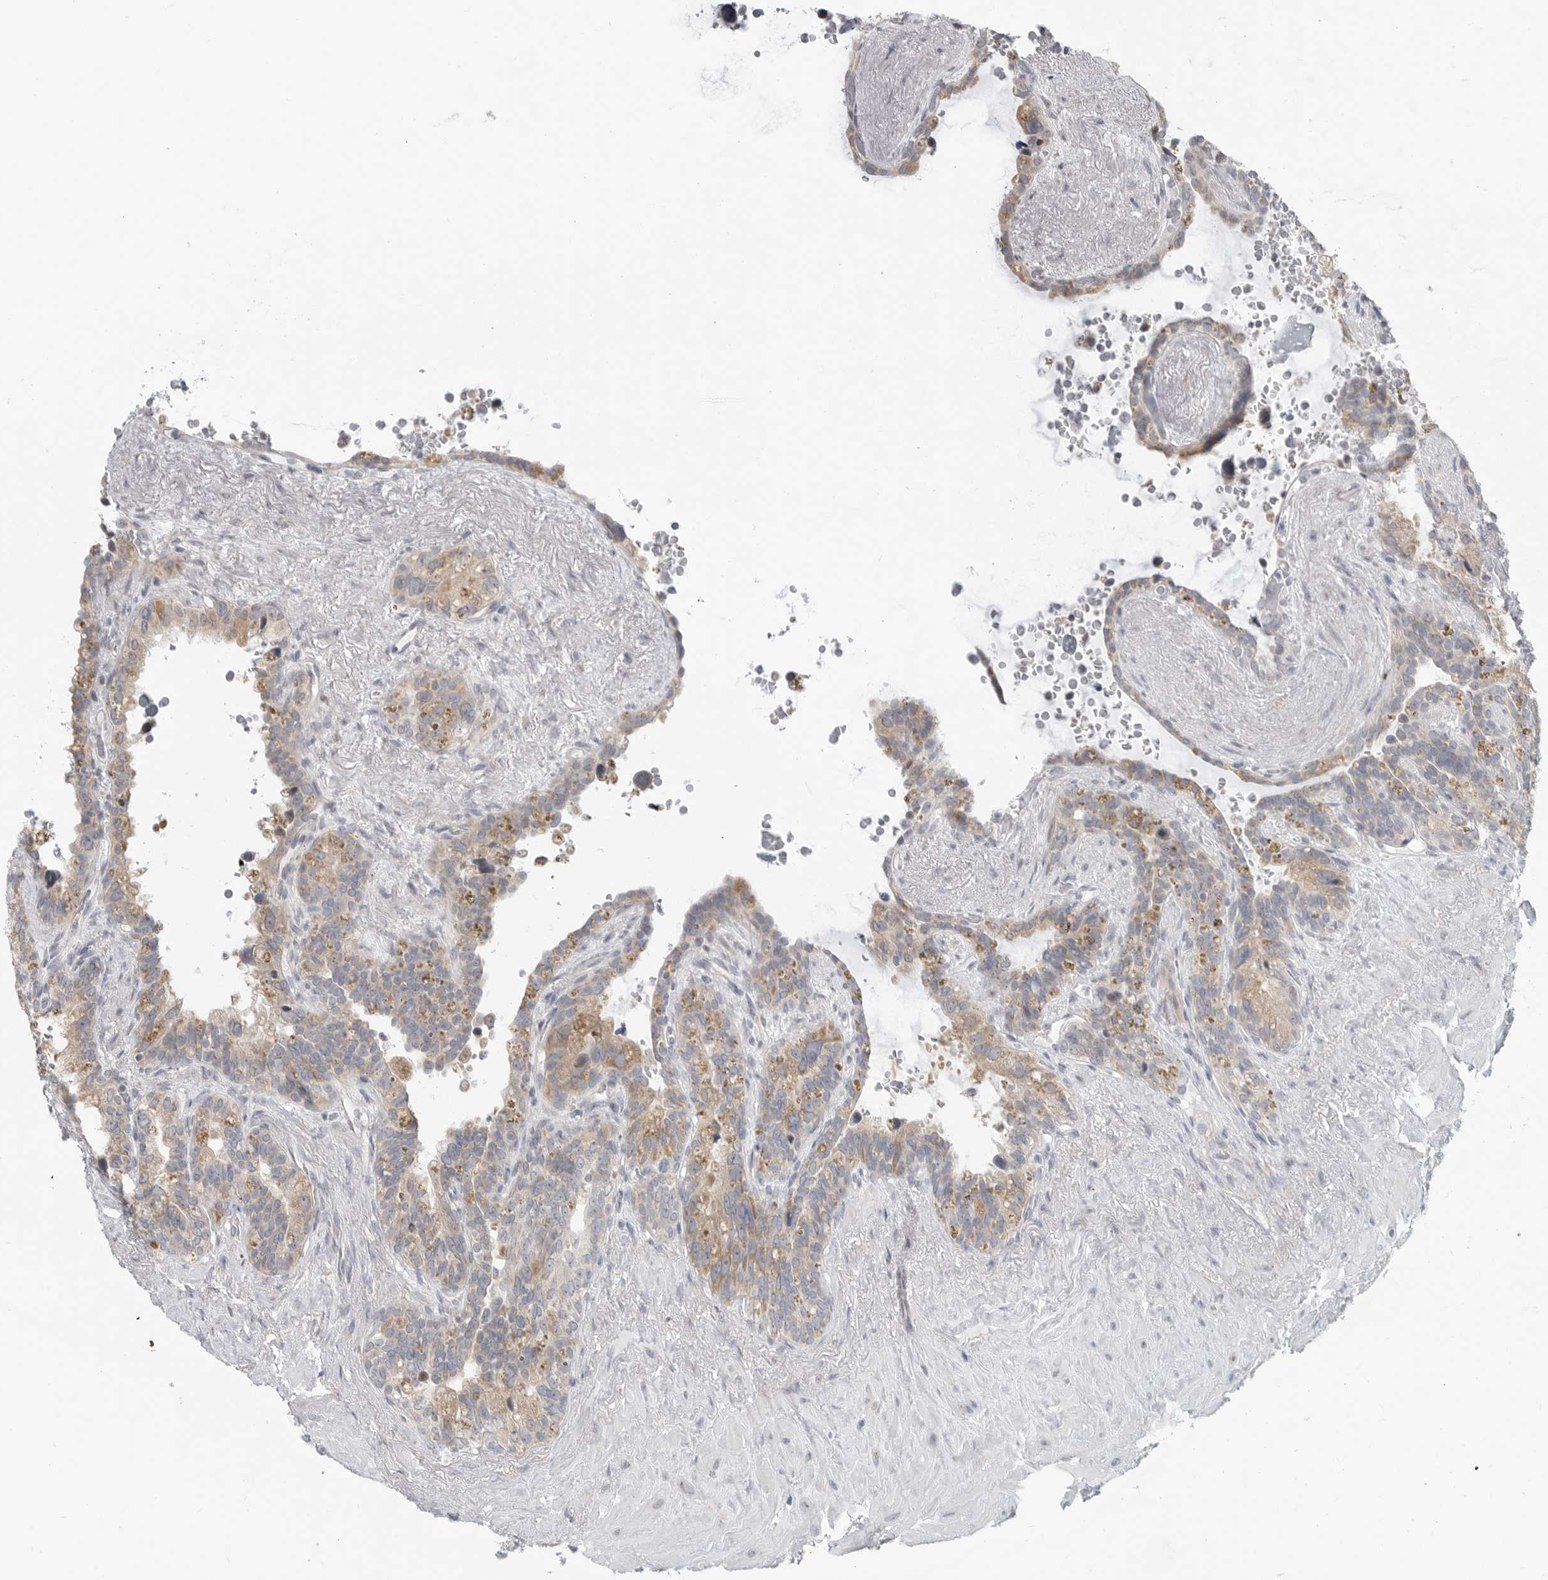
{"staining": {"intensity": "weak", "quantity": "25%-75%", "location": "cytoplasmic/membranous"}, "tissue": "seminal vesicle", "cell_type": "Glandular cells", "image_type": "normal", "snomed": [{"axis": "morphology", "description": "Normal tissue, NOS"}, {"axis": "topography", "description": "Seminal veicle"}], "caption": "High-magnification brightfield microscopy of normal seminal vesicle stained with DAB (3,3'-diaminobenzidine) (brown) and counterstained with hematoxylin (blue). glandular cells exhibit weak cytoplasmic/membranous positivity is appreciated in about25%-75% of cells.", "gene": "IL12RB2", "patient": {"sex": "male", "age": 80}}